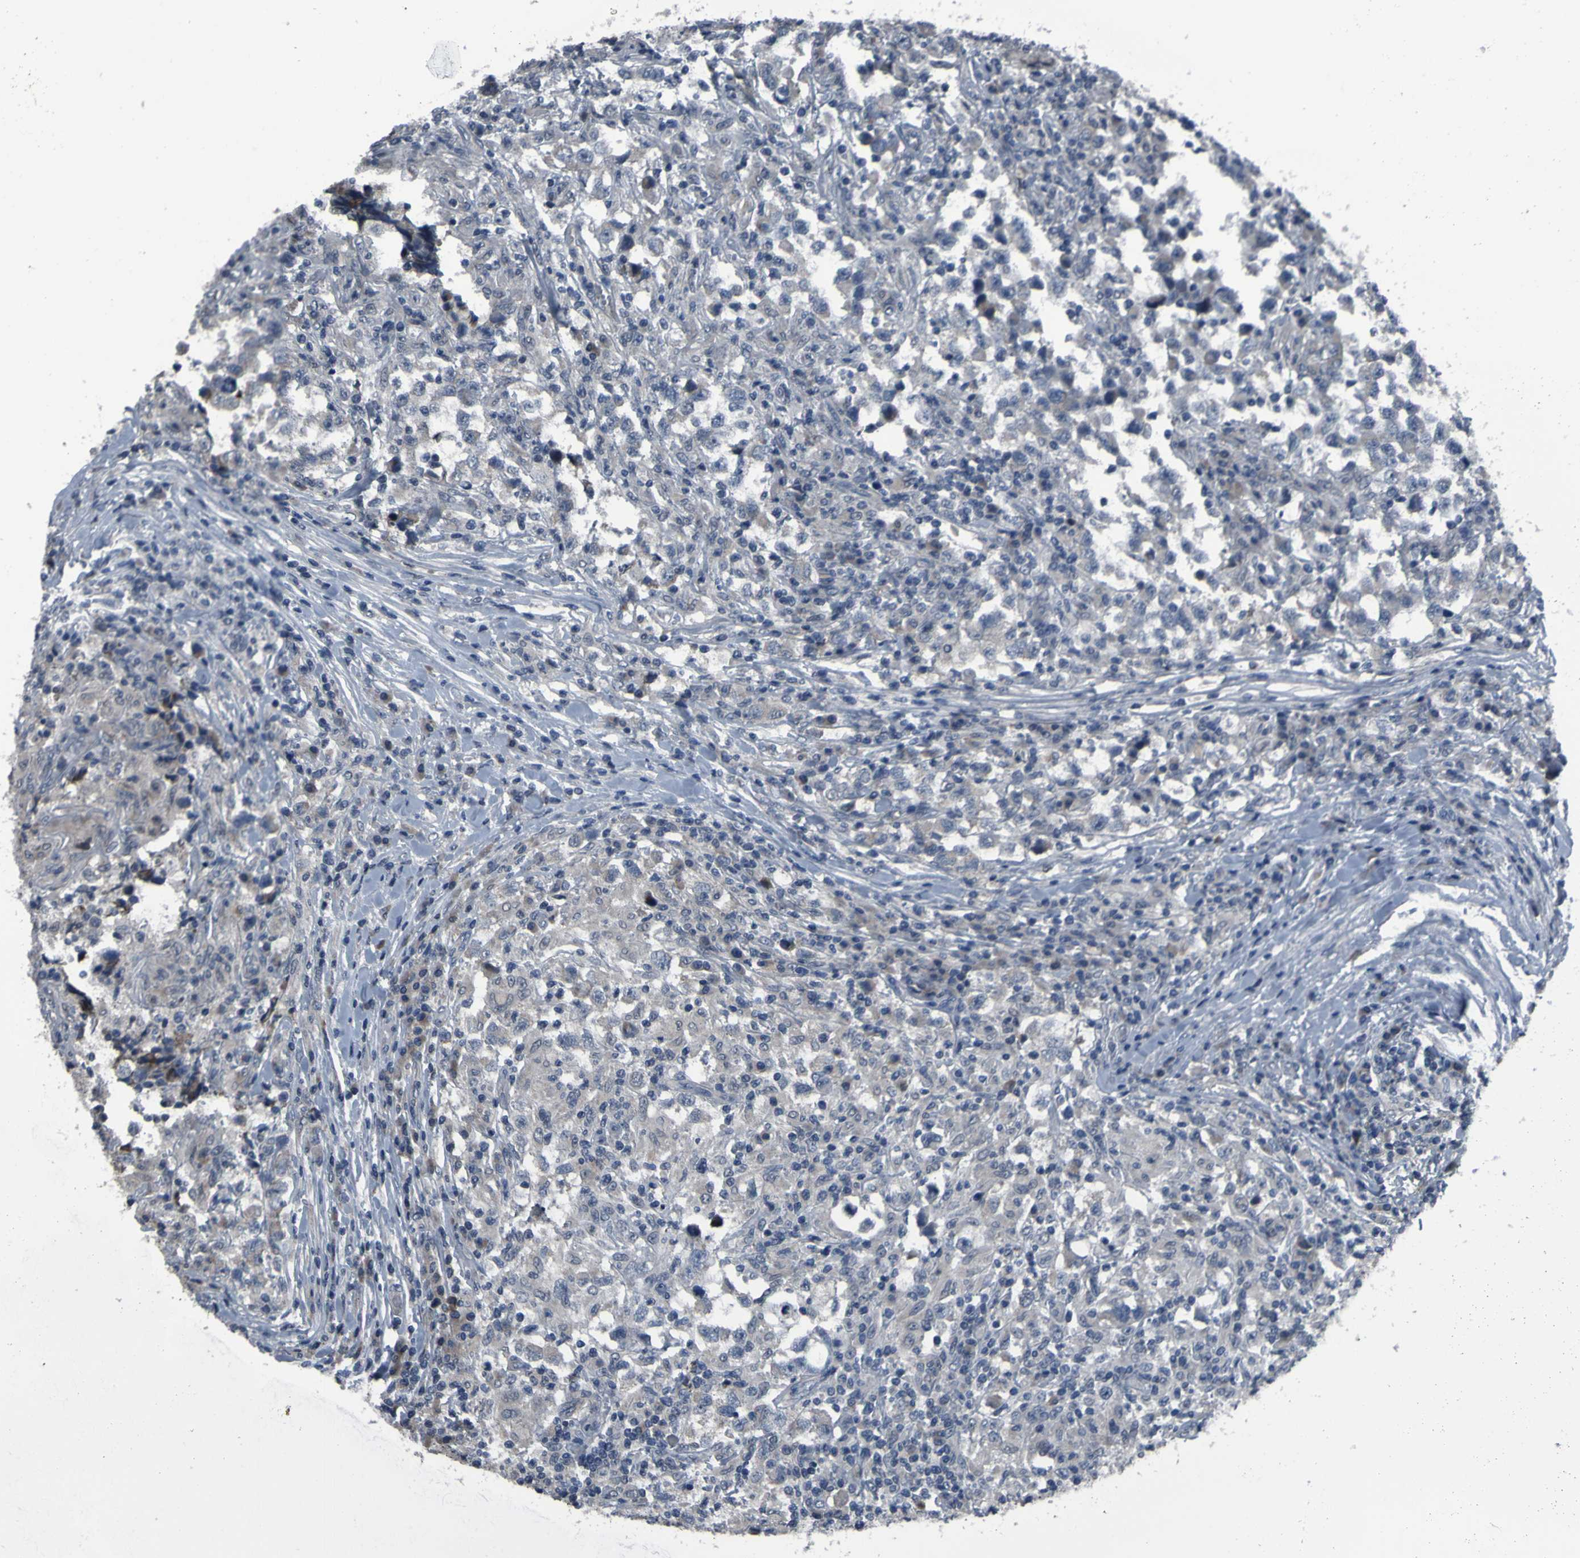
{"staining": {"intensity": "weak", "quantity": "25%-75%", "location": "cytoplasmic/membranous"}, "tissue": "testis cancer", "cell_type": "Tumor cells", "image_type": "cancer", "snomed": [{"axis": "morphology", "description": "Carcinoma, Embryonal, NOS"}, {"axis": "topography", "description": "Testis"}], "caption": "Protein staining of embryonal carcinoma (testis) tissue exhibits weak cytoplasmic/membranous staining in approximately 25%-75% of tumor cells. (DAB IHC, brown staining for protein, blue staining for nuclei).", "gene": "OSTM1", "patient": {"sex": "male", "age": 21}}